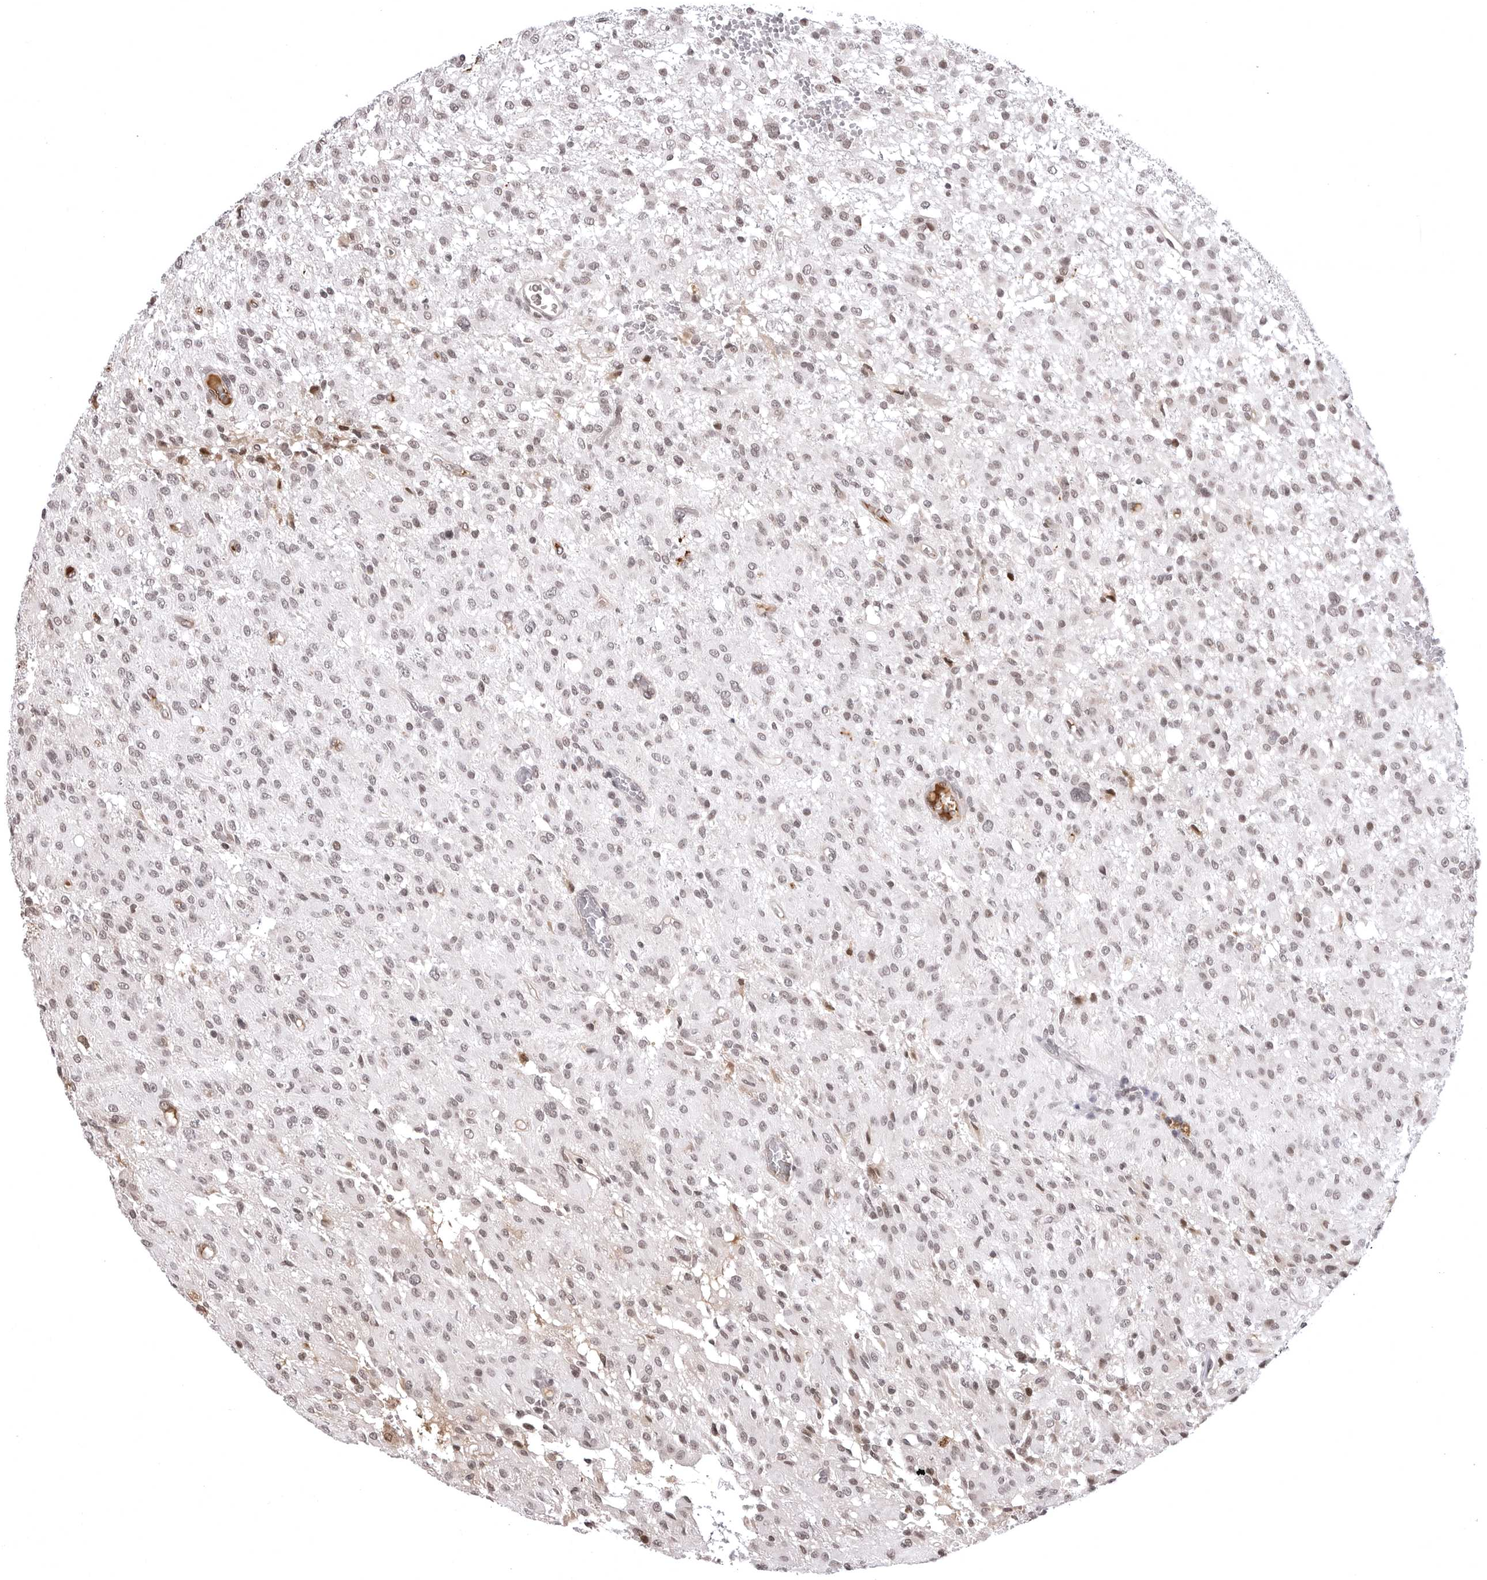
{"staining": {"intensity": "weak", "quantity": "25%-75%", "location": "nuclear"}, "tissue": "glioma", "cell_type": "Tumor cells", "image_type": "cancer", "snomed": [{"axis": "morphology", "description": "Glioma, malignant, High grade"}, {"axis": "topography", "description": "Brain"}], "caption": "A micrograph showing weak nuclear expression in about 25%-75% of tumor cells in glioma, as visualized by brown immunohistochemical staining.", "gene": "PHF3", "patient": {"sex": "female", "age": 59}}